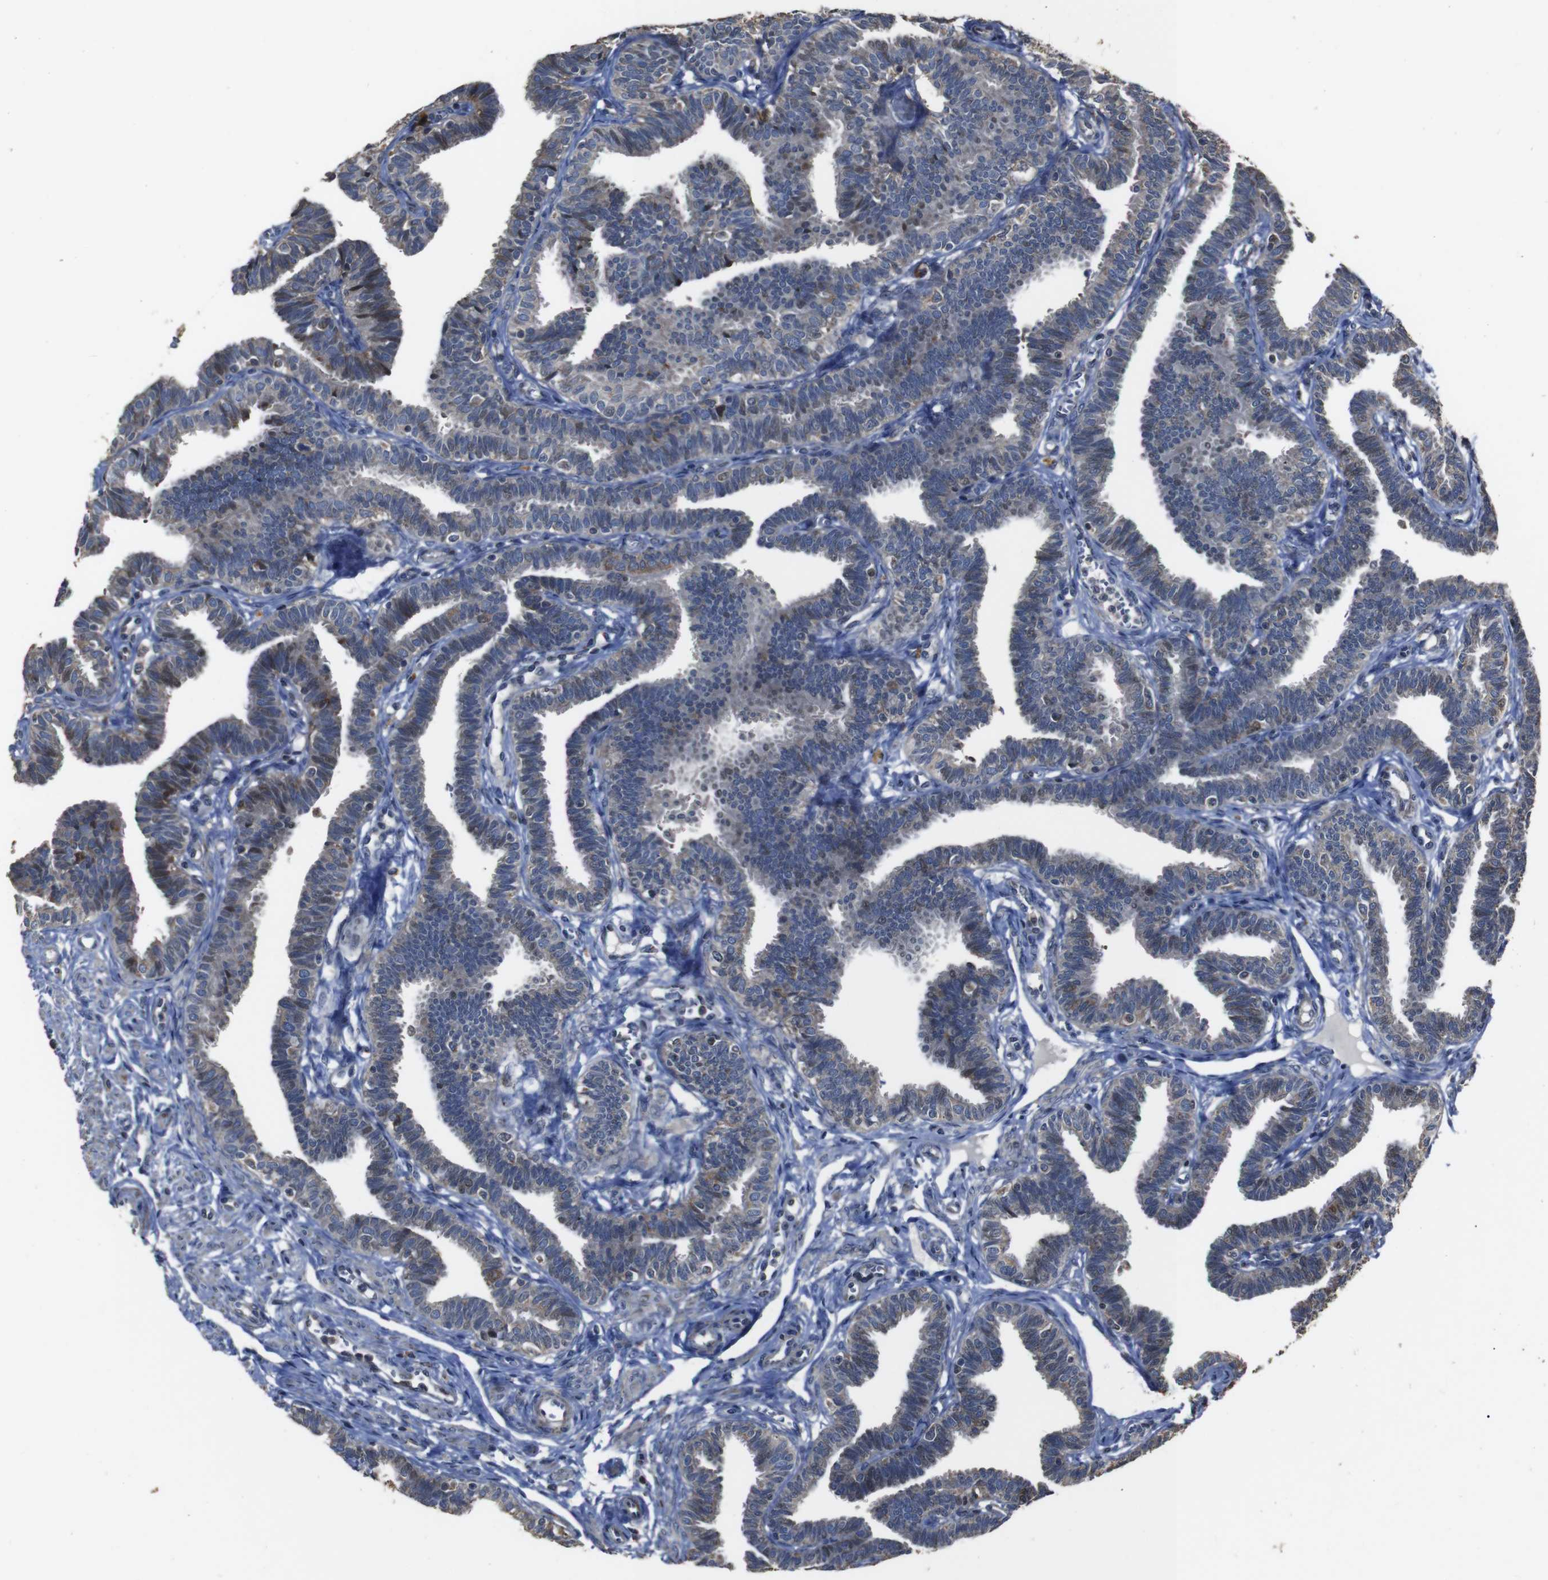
{"staining": {"intensity": "weak", "quantity": "25%-75%", "location": "cytoplasmic/membranous"}, "tissue": "fallopian tube", "cell_type": "Glandular cells", "image_type": "normal", "snomed": [{"axis": "morphology", "description": "Normal tissue, NOS"}, {"axis": "topography", "description": "Fallopian tube"}, {"axis": "topography", "description": "Ovary"}], "caption": "A high-resolution photomicrograph shows immunohistochemistry (IHC) staining of normal fallopian tube, which reveals weak cytoplasmic/membranous positivity in approximately 25%-75% of glandular cells.", "gene": "SNN", "patient": {"sex": "female", "age": 23}}